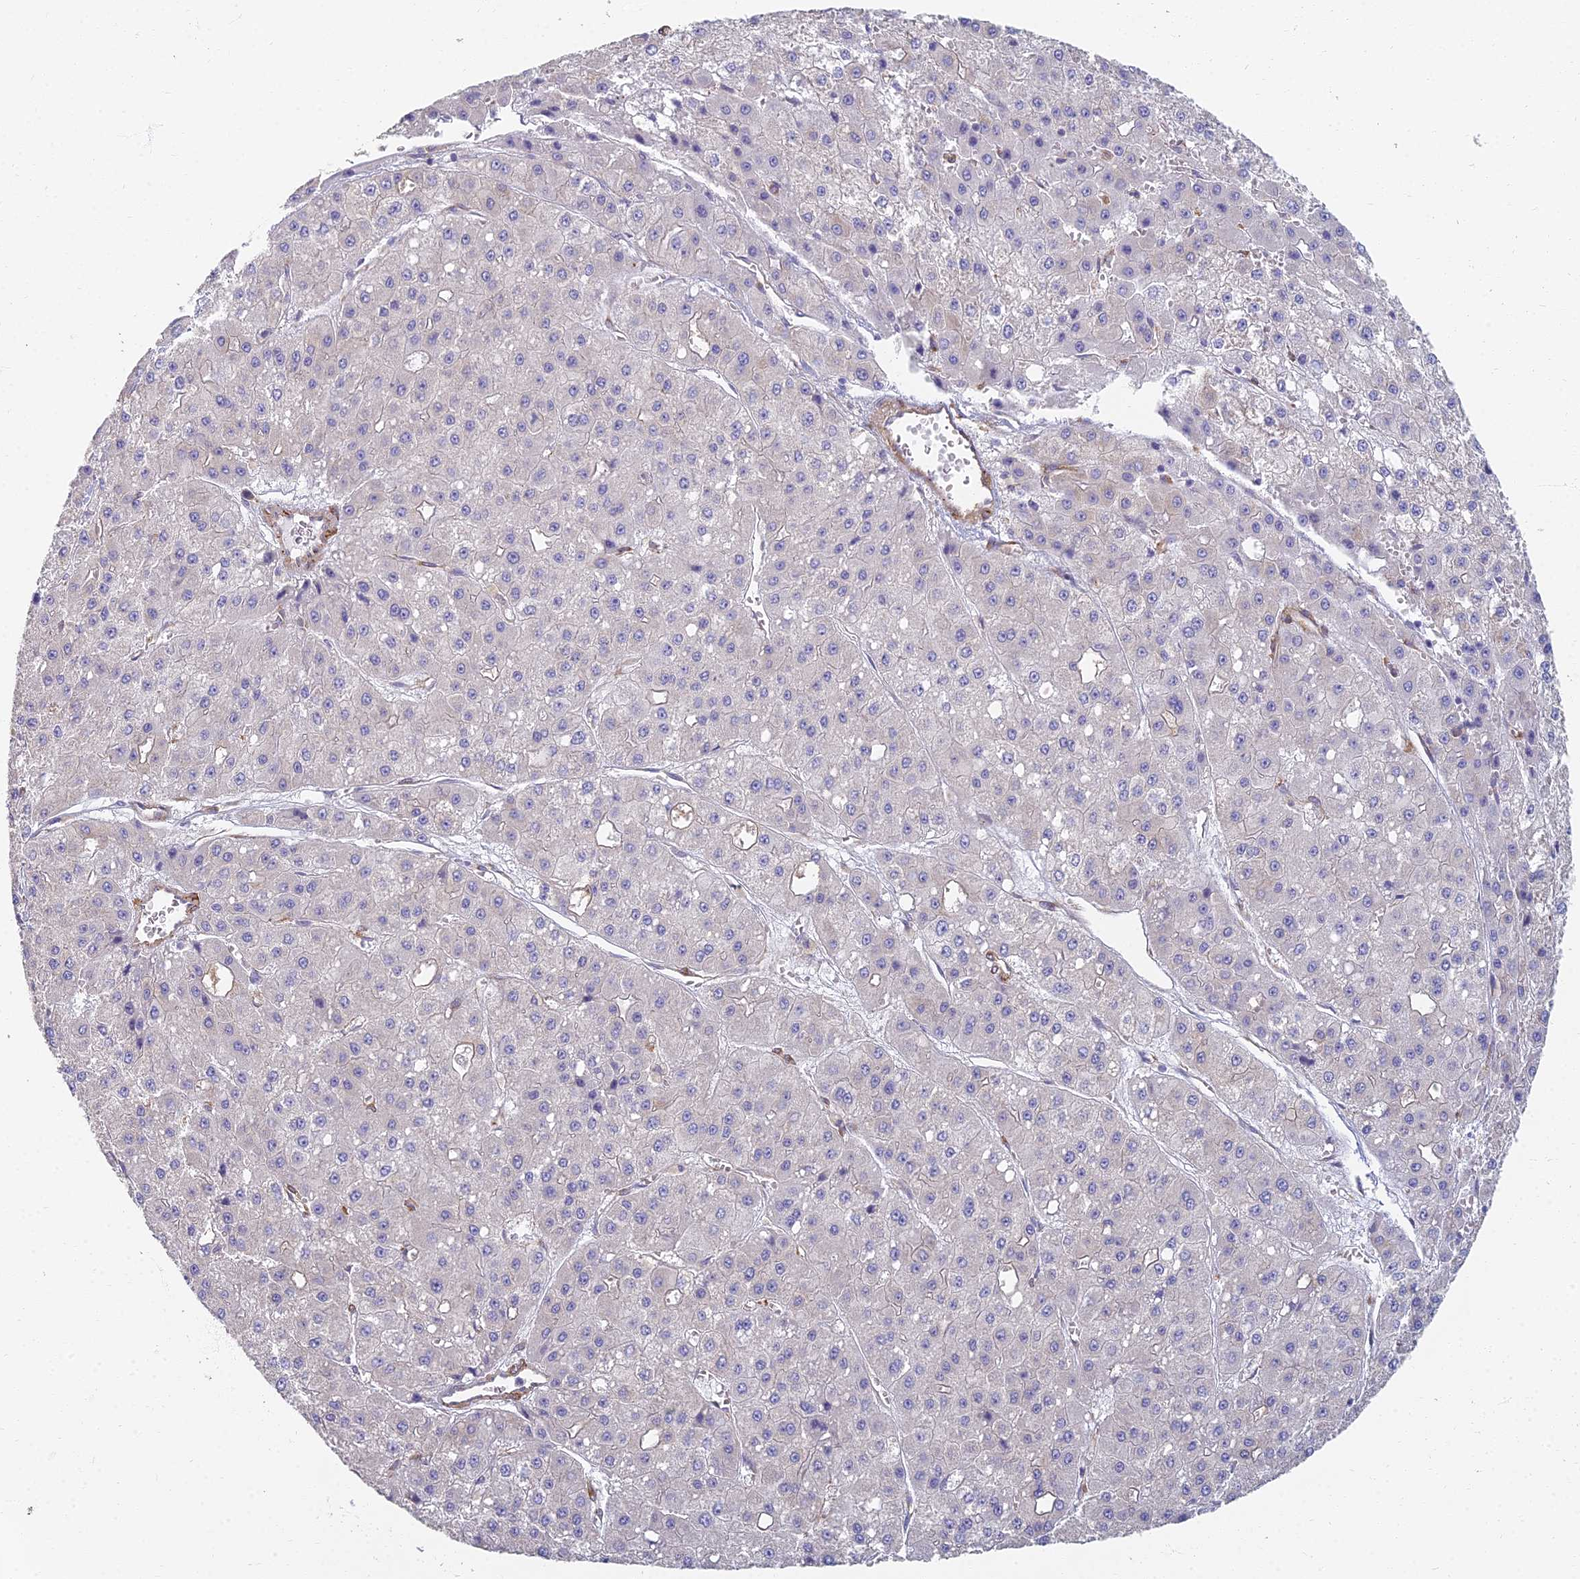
{"staining": {"intensity": "negative", "quantity": "none", "location": "none"}, "tissue": "liver cancer", "cell_type": "Tumor cells", "image_type": "cancer", "snomed": [{"axis": "morphology", "description": "Carcinoma, Hepatocellular, NOS"}, {"axis": "topography", "description": "Liver"}], "caption": "Tumor cells are negative for brown protein staining in liver hepatocellular carcinoma. (Immunohistochemistry, brightfield microscopy, high magnification).", "gene": "RBSN", "patient": {"sex": "male", "age": 47}}